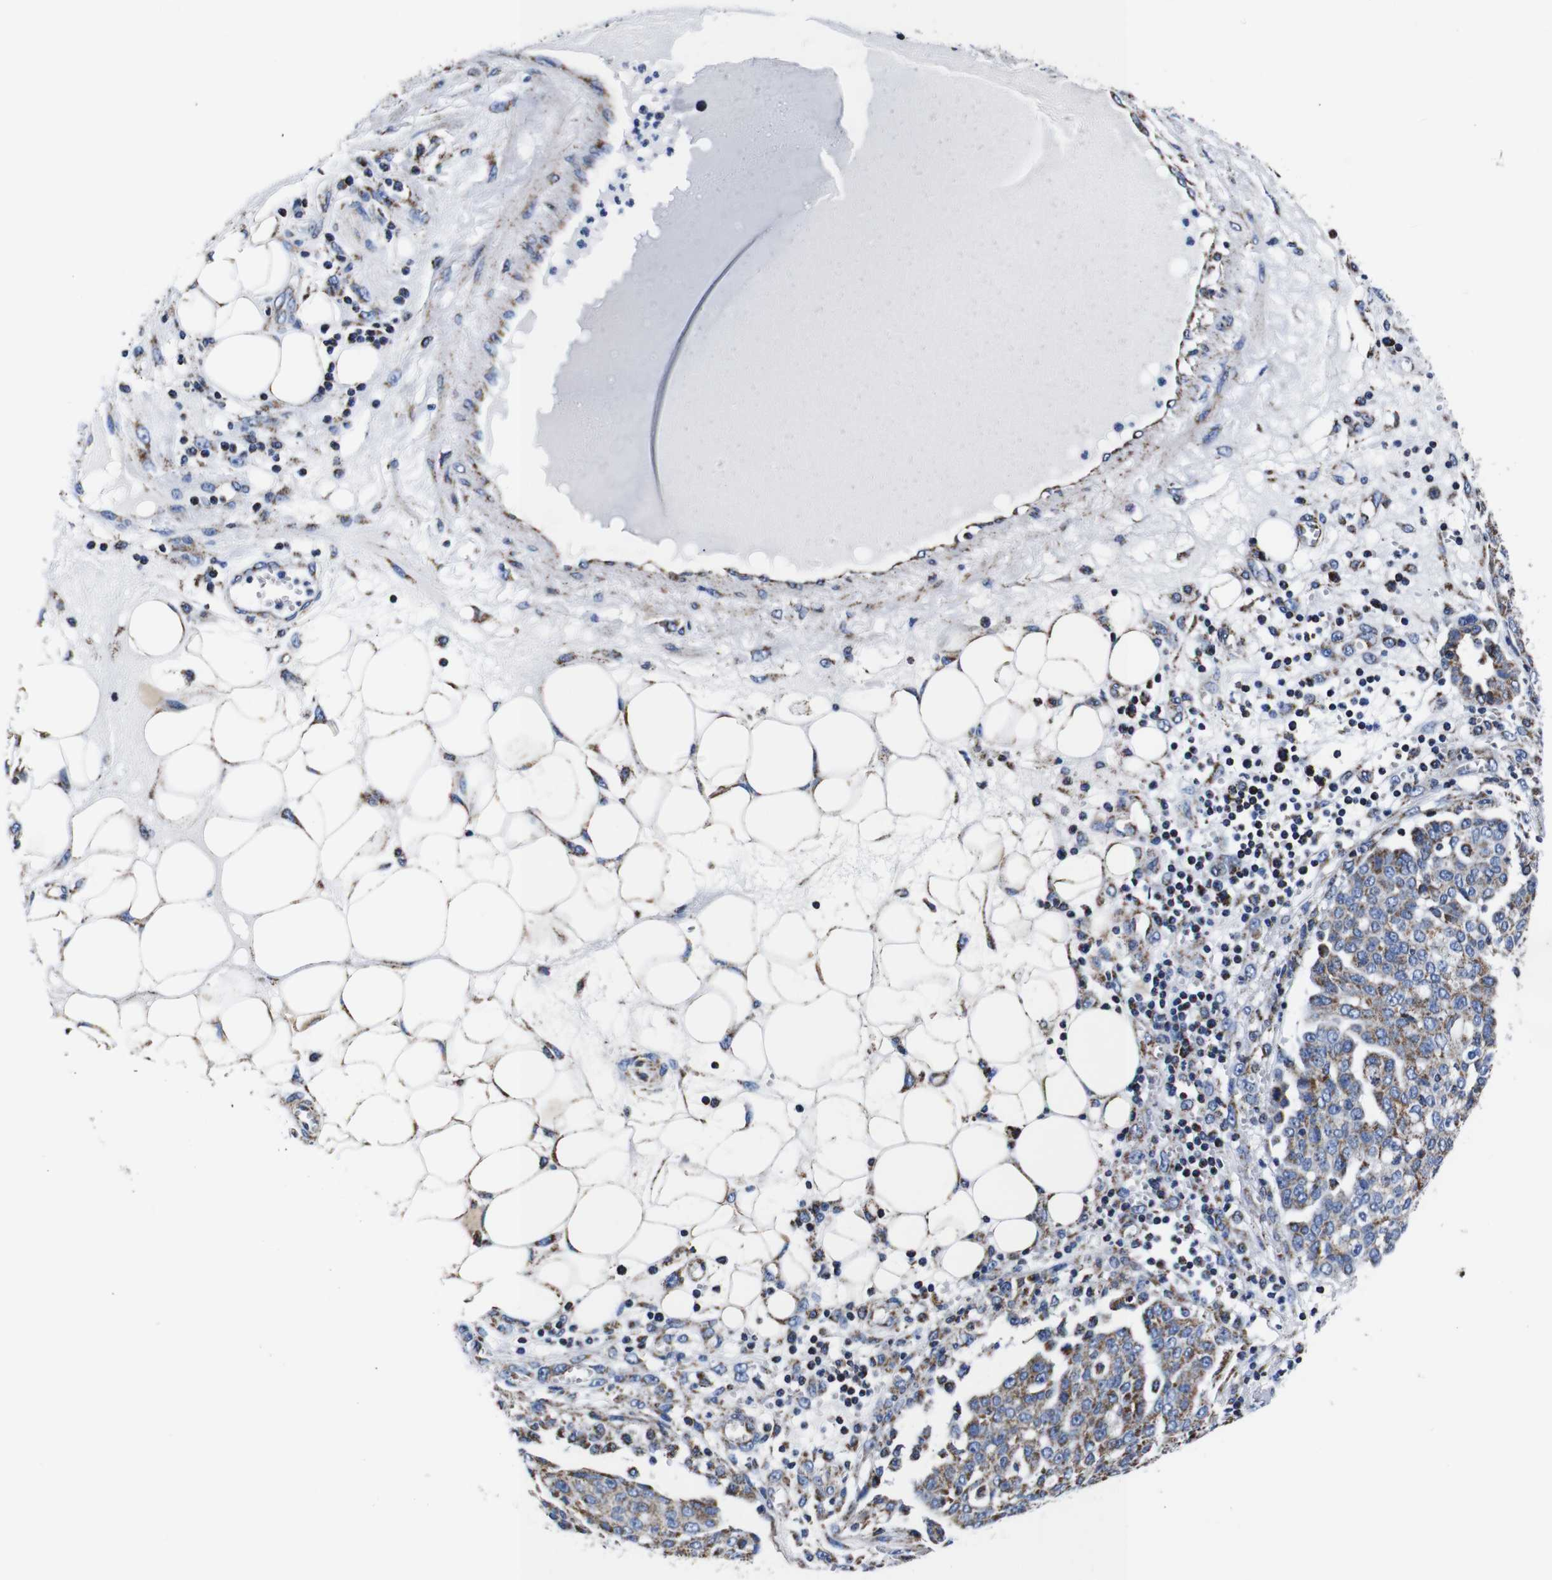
{"staining": {"intensity": "moderate", "quantity": "25%-75%", "location": "cytoplasmic/membranous"}, "tissue": "ovarian cancer", "cell_type": "Tumor cells", "image_type": "cancer", "snomed": [{"axis": "morphology", "description": "Cystadenocarcinoma, serous, NOS"}, {"axis": "topography", "description": "Soft tissue"}, {"axis": "topography", "description": "Ovary"}], "caption": "IHC staining of serous cystadenocarcinoma (ovarian), which exhibits medium levels of moderate cytoplasmic/membranous positivity in about 25%-75% of tumor cells indicating moderate cytoplasmic/membranous protein expression. The staining was performed using DAB (3,3'-diaminobenzidine) (brown) for protein detection and nuclei were counterstained in hematoxylin (blue).", "gene": "FKBP9", "patient": {"sex": "female", "age": 57}}